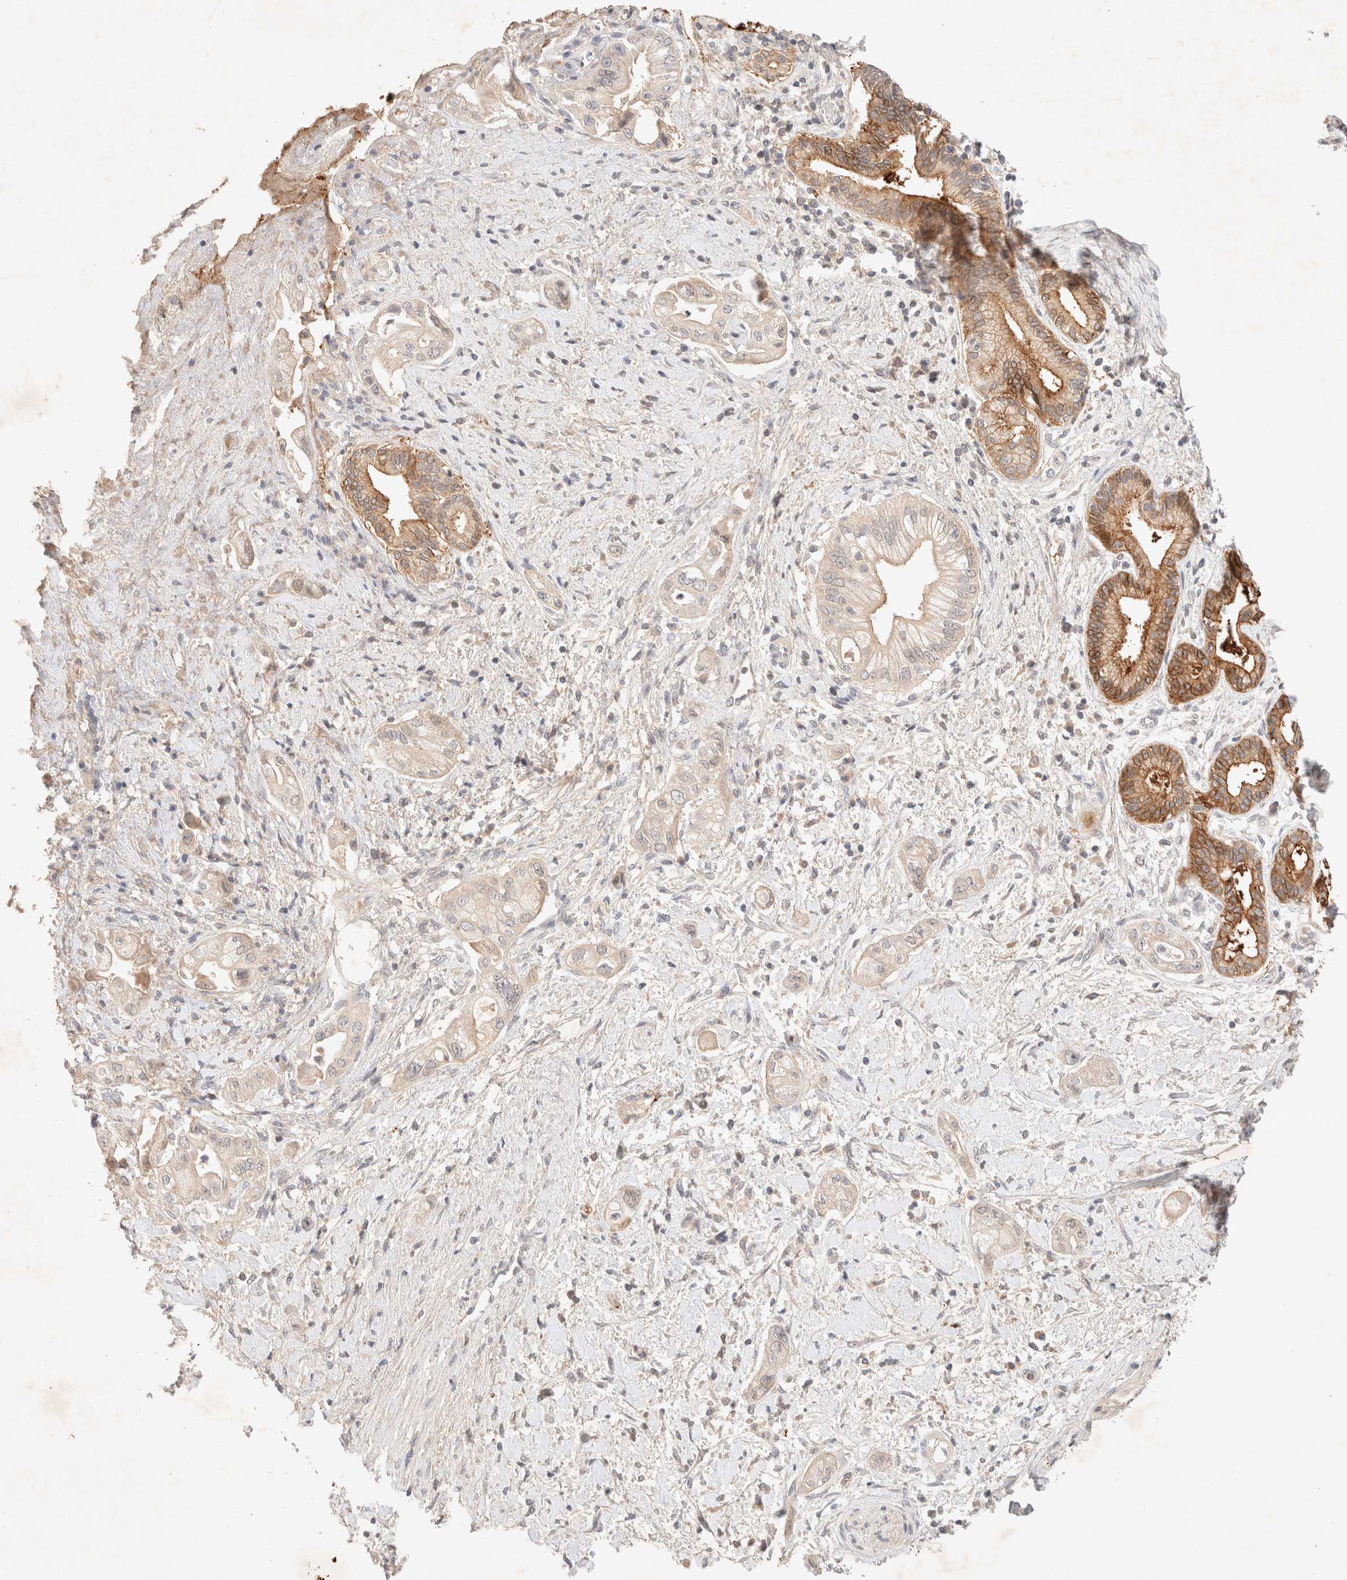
{"staining": {"intensity": "negative", "quantity": "none", "location": "none"}, "tissue": "pancreatic cancer", "cell_type": "Tumor cells", "image_type": "cancer", "snomed": [{"axis": "morphology", "description": "Adenocarcinoma, NOS"}, {"axis": "topography", "description": "Pancreas"}], "caption": "Immunohistochemical staining of human pancreatic cancer (adenocarcinoma) demonstrates no significant staining in tumor cells.", "gene": "SARM1", "patient": {"sex": "male", "age": 58}}